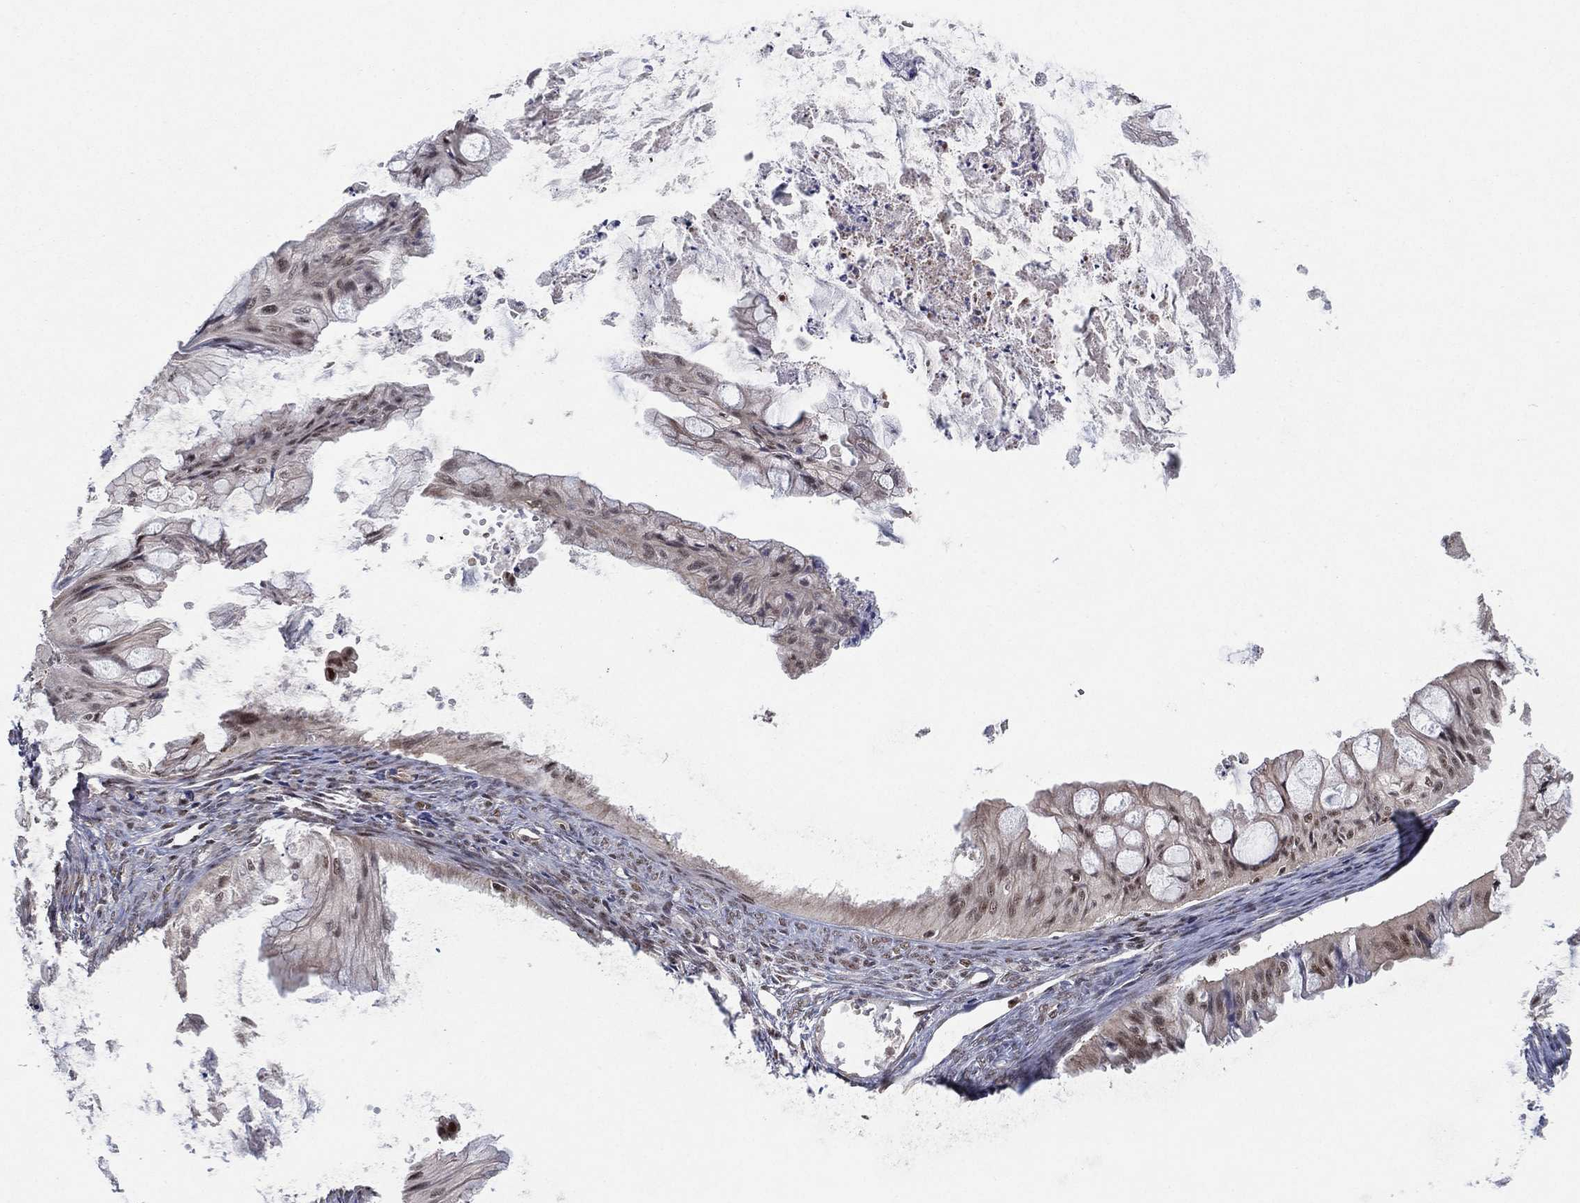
{"staining": {"intensity": "weak", "quantity": "25%-75%", "location": "nuclear"}, "tissue": "ovarian cancer", "cell_type": "Tumor cells", "image_type": "cancer", "snomed": [{"axis": "morphology", "description": "Cystadenocarcinoma, mucinous, NOS"}, {"axis": "topography", "description": "Ovary"}], "caption": "Ovarian mucinous cystadenocarcinoma stained for a protein (brown) shows weak nuclear positive staining in approximately 25%-75% of tumor cells.", "gene": "DGCR8", "patient": {"sex": "female", "age": 57}}